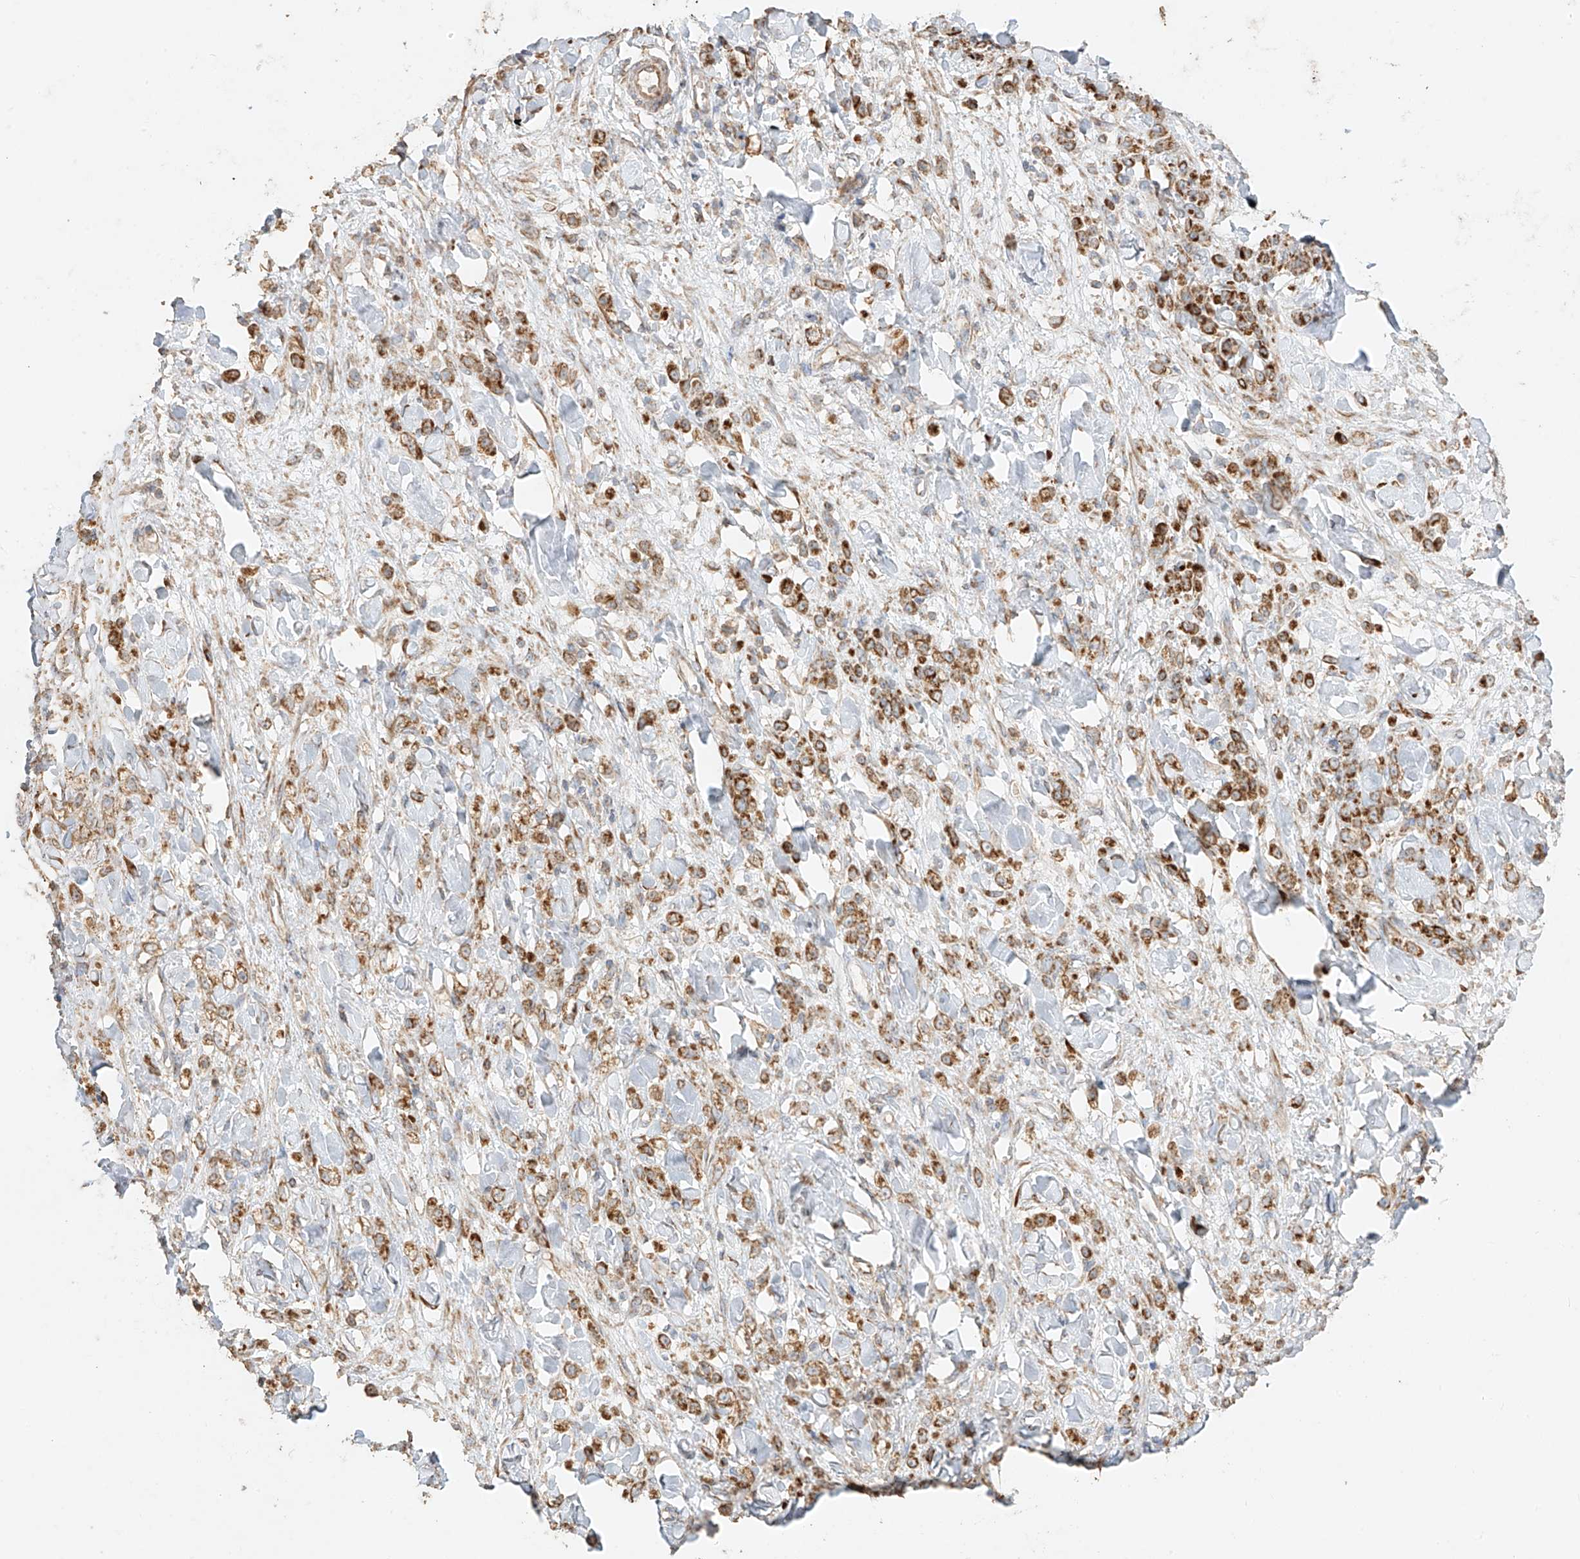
{"staining": {"intensity": "moderate", "quantity": ">75%", "location": "cytoplasmic/membranous"}, "tissue": "stomach cancer", "cell_type": "Tumor cells", "image_type": "cancer", "snomed": [{"axis": "morphology", "description": "Normal tissue, NOS"}, {"axis": "morphology", "description": "Adenocarcinoma, NOS"}, {"axis": "topography", "description": "Stomach"}], "caption": "Human stomach cancer (adenocarcinoma) stained with a brown dye reveals moderate cytoplasmic/membranous positive staining in about >75% of tumor cells.", "gene": "COLGALT2", "patient": {"sex": "male", "age": 82}}